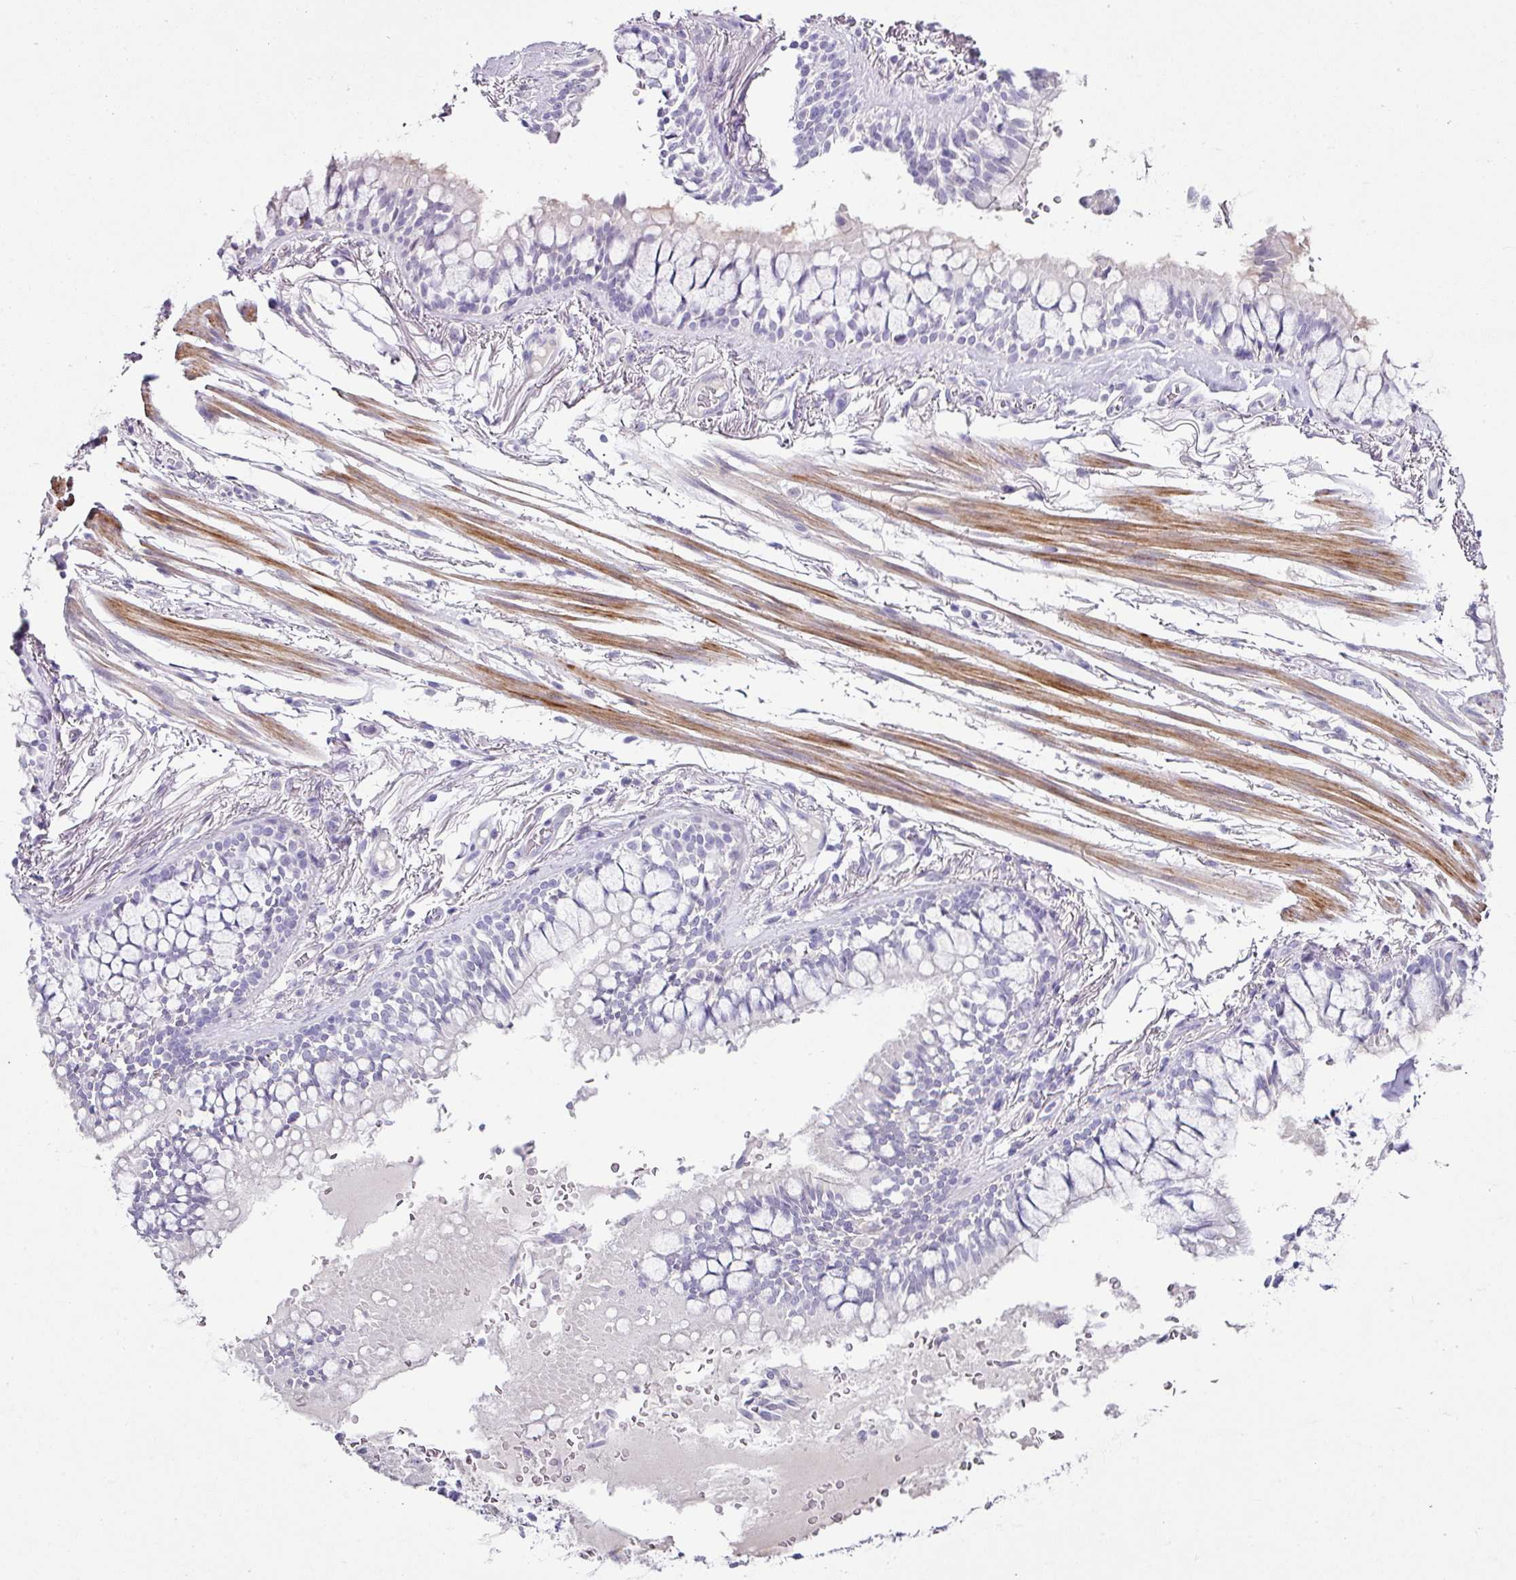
{"staining": {"intensity": "negative", "quantity": "none", "location": "none"}, "tissue": "soft tissue", "cell_type": "Fibroblasts", "image_type": "normal", "snomed": [{"axis": "morphology", "description": "Normal tissue, NOS"}, {"axis": "topography", "description": "Bronchus"}], "caption": "High magnification brightfield microscopy of unremarkable soft tissue stained with DAB (brown) and counterstained with hematoxylin (blue): fibroblasts show no significant positivity. The staining is performed using DAB (3,3'-diaminobenzidine) brown chromogen with nuclei counter-stained in using hematoxylin.", "gene": "TRA2A", "patient": {"sex": "male", "age": 70}}